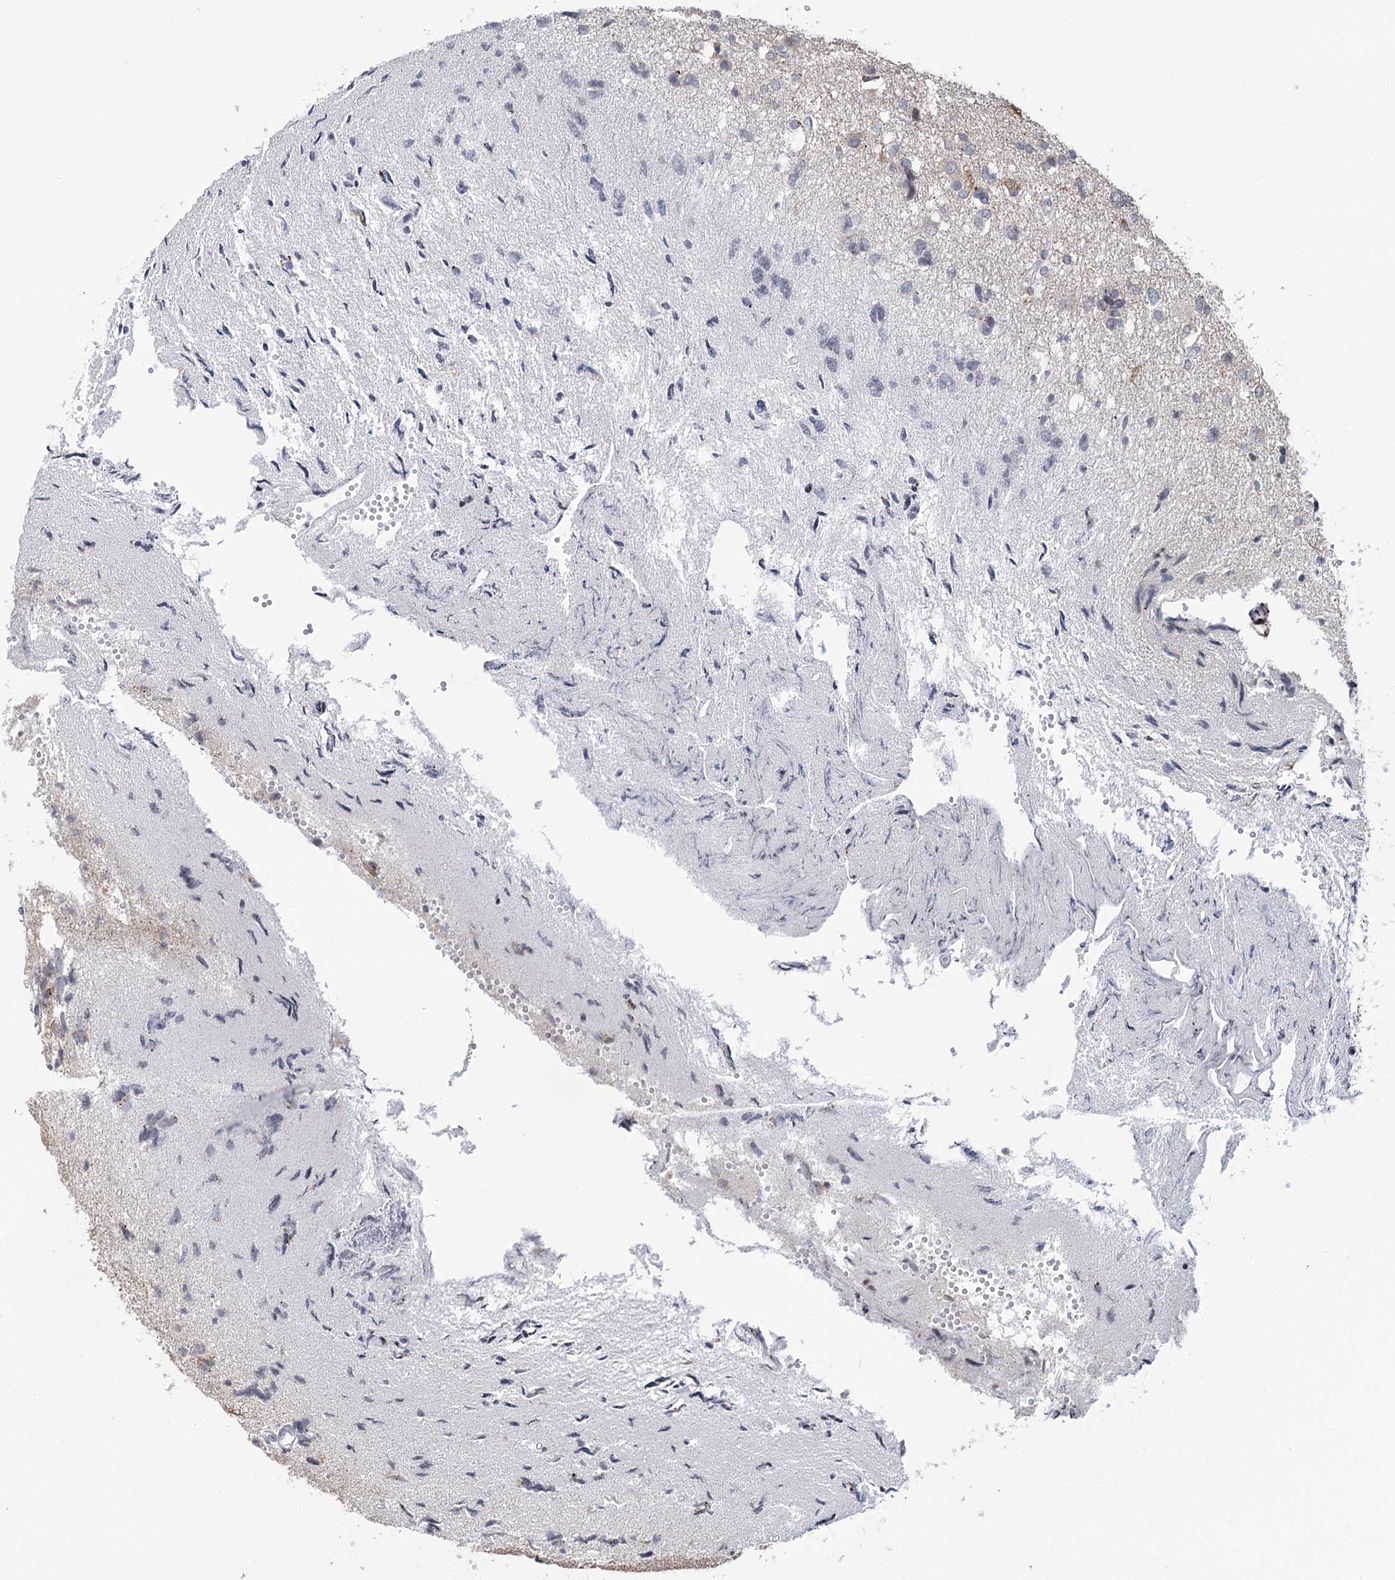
{"staining": {"intensity": "negative", "quantity": "none", "location": "none"}, "tissue": "glioma", "cell_type": "Tumor cells", "image_type": "cancer", "snomed": [{"axis": "morphology", "description": "Glioma, malignant, High grade"}, {"axis": "topography", "description": "Brain"}], "caption": "The image displays no staining of tumor cells in malignant glioma (high-grade). (Immunohistochemistry, brightfield microscopy, high magnification).", "gene": "PTGR1", "patient": {"sex": "female", "age": 59}}